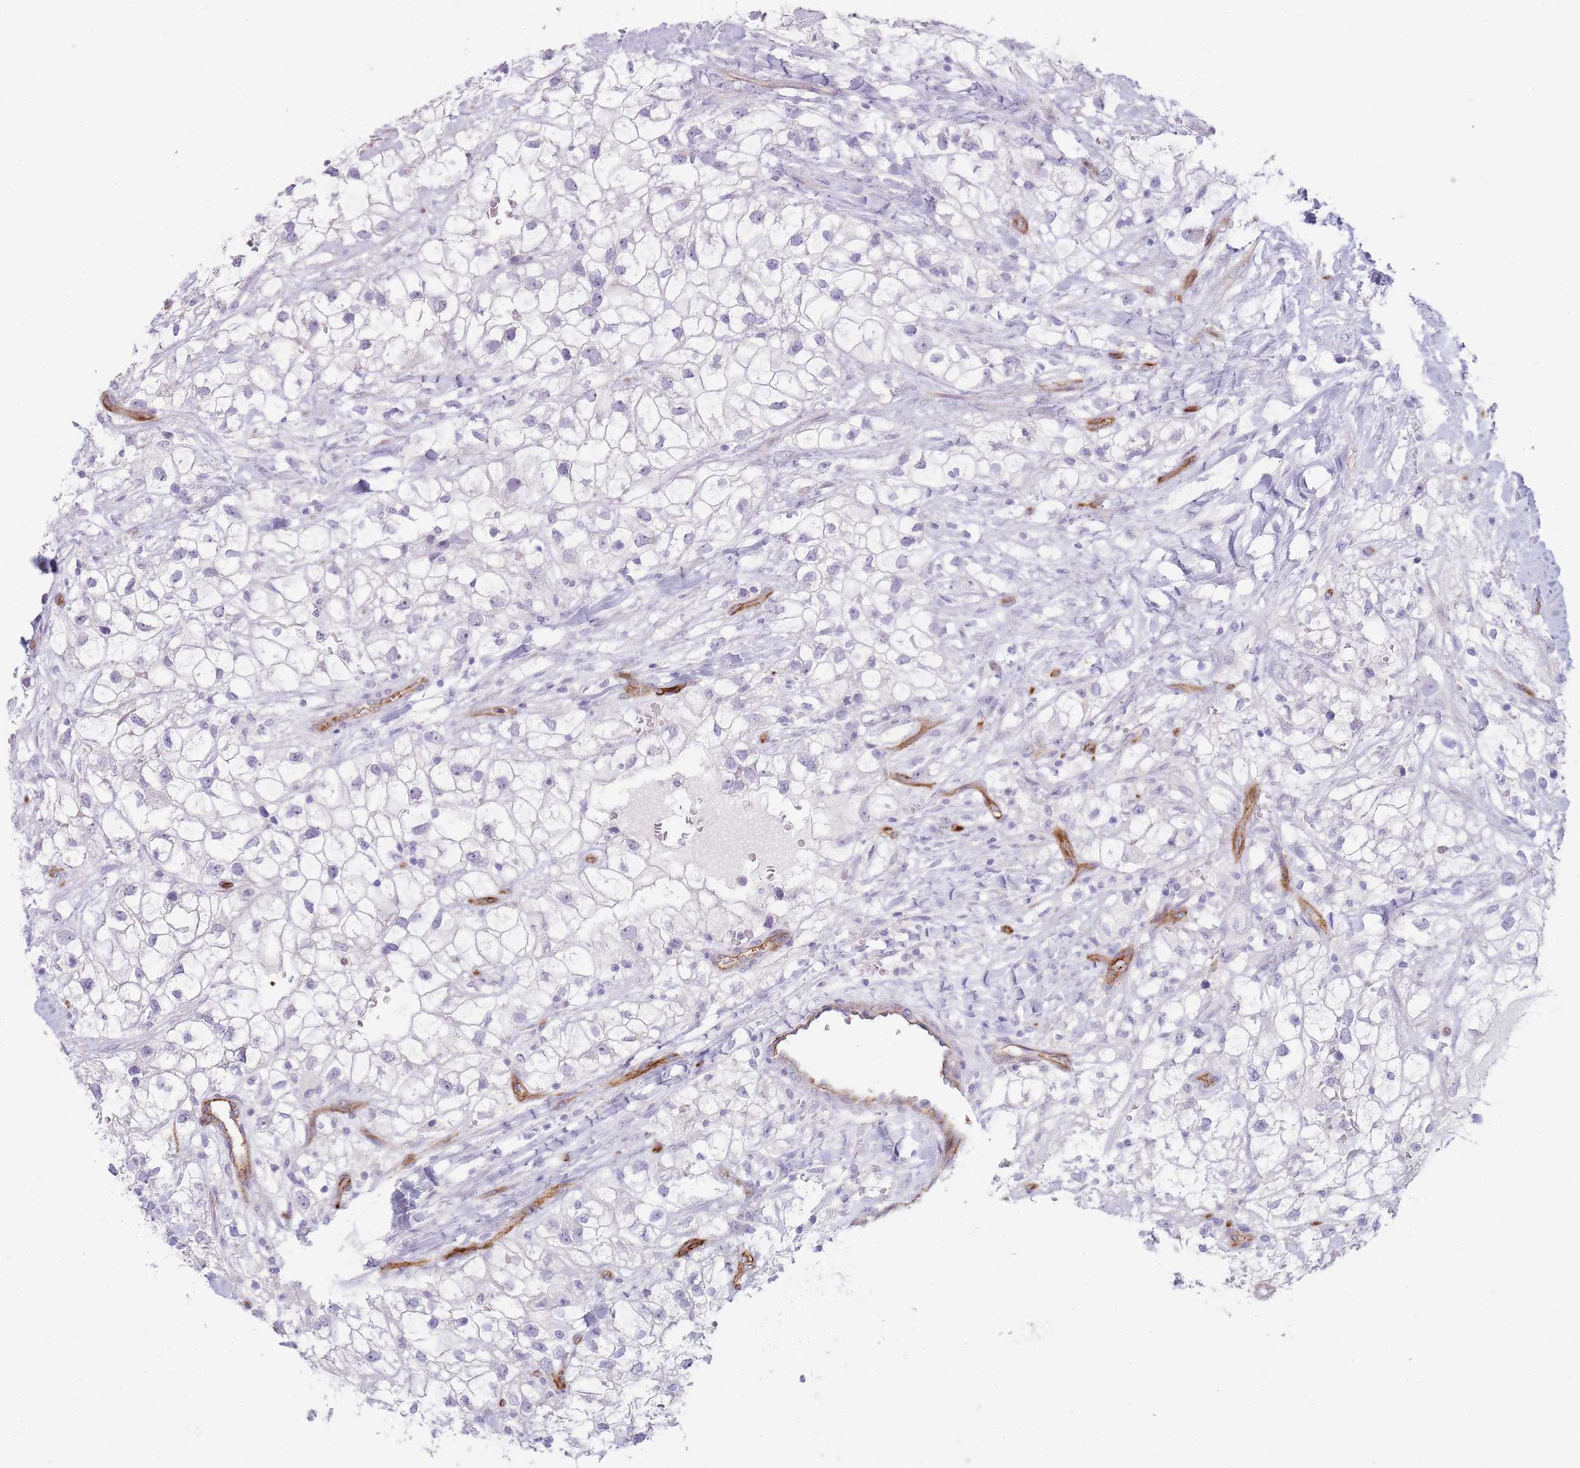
{"staining": {"intensity": "negative", "quantity": "none", "location": "none"}, "tissue": "renal cancer", "cell_type": "Tumor cells", "image_type": "cancer", "snomed": [{"axis": "morphology", "description": "Adenocarcinoma, NOS"}, {"axis": "topography", "description": "Kidney"}], "caption": "There is no significant staining in tumor cells of renal cancer (adenocarcinoma).", "gene": "UTP14A", "patient": {"sex": "male", "age": 59}}